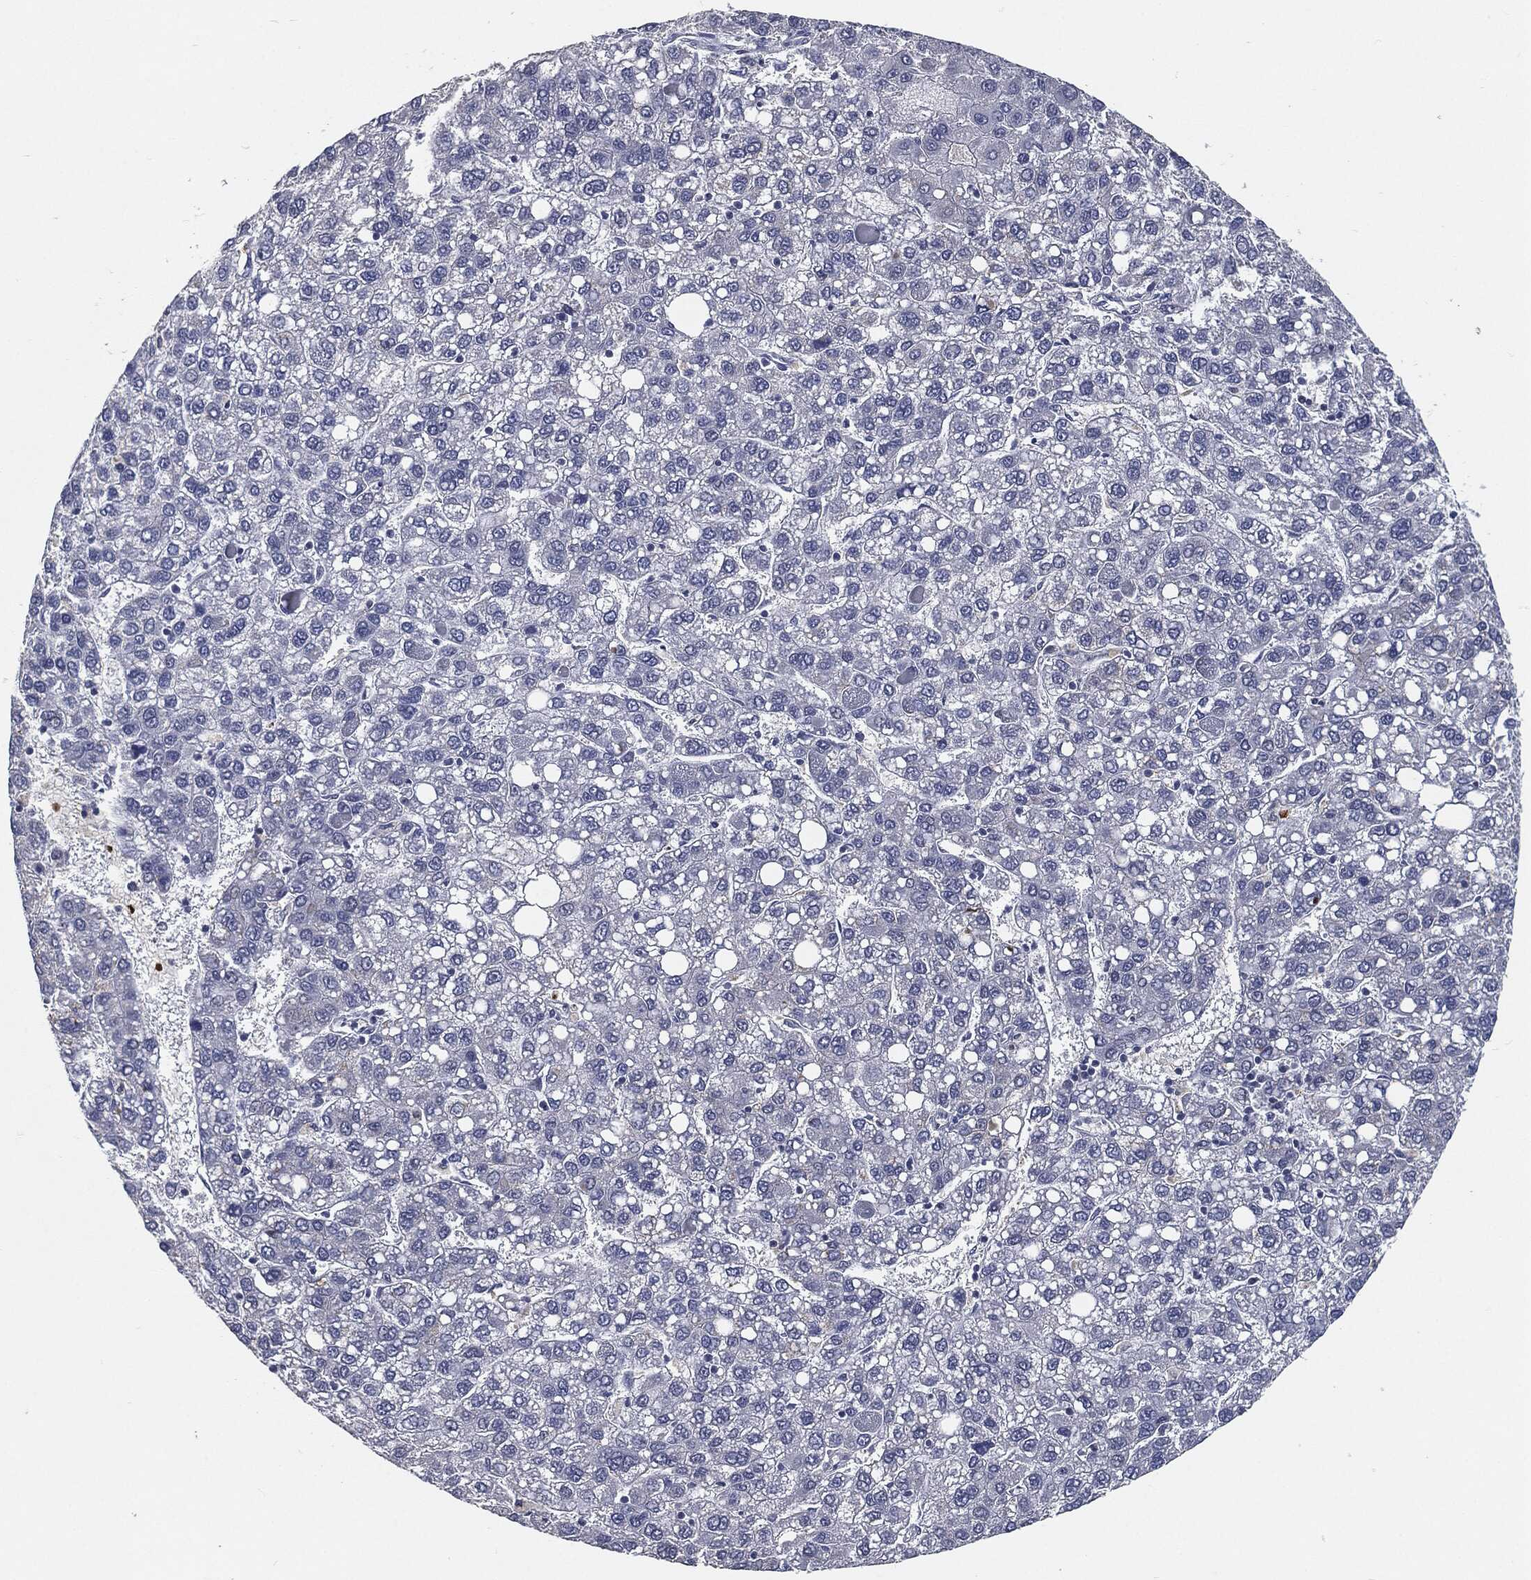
{"staining": {"intensity": "negative", "quantity": "none", "location": "none"}, "tissue": "liver cancer", "cell_type": "Tumor cells", "image_type": "cancer", "snomed": [{"axis": "morphology", "description": "Carcinoma, Hepatocellular, NOS"}, {"axis": "topography", "description": "Liver"}], "caption": "Hepatocellular carcinoma (liver) stained for a protein using IHC demonstrates no positivity tumor cells.", "gene": "ANXA1", "patient": {"sex": "female", "age": 82}}